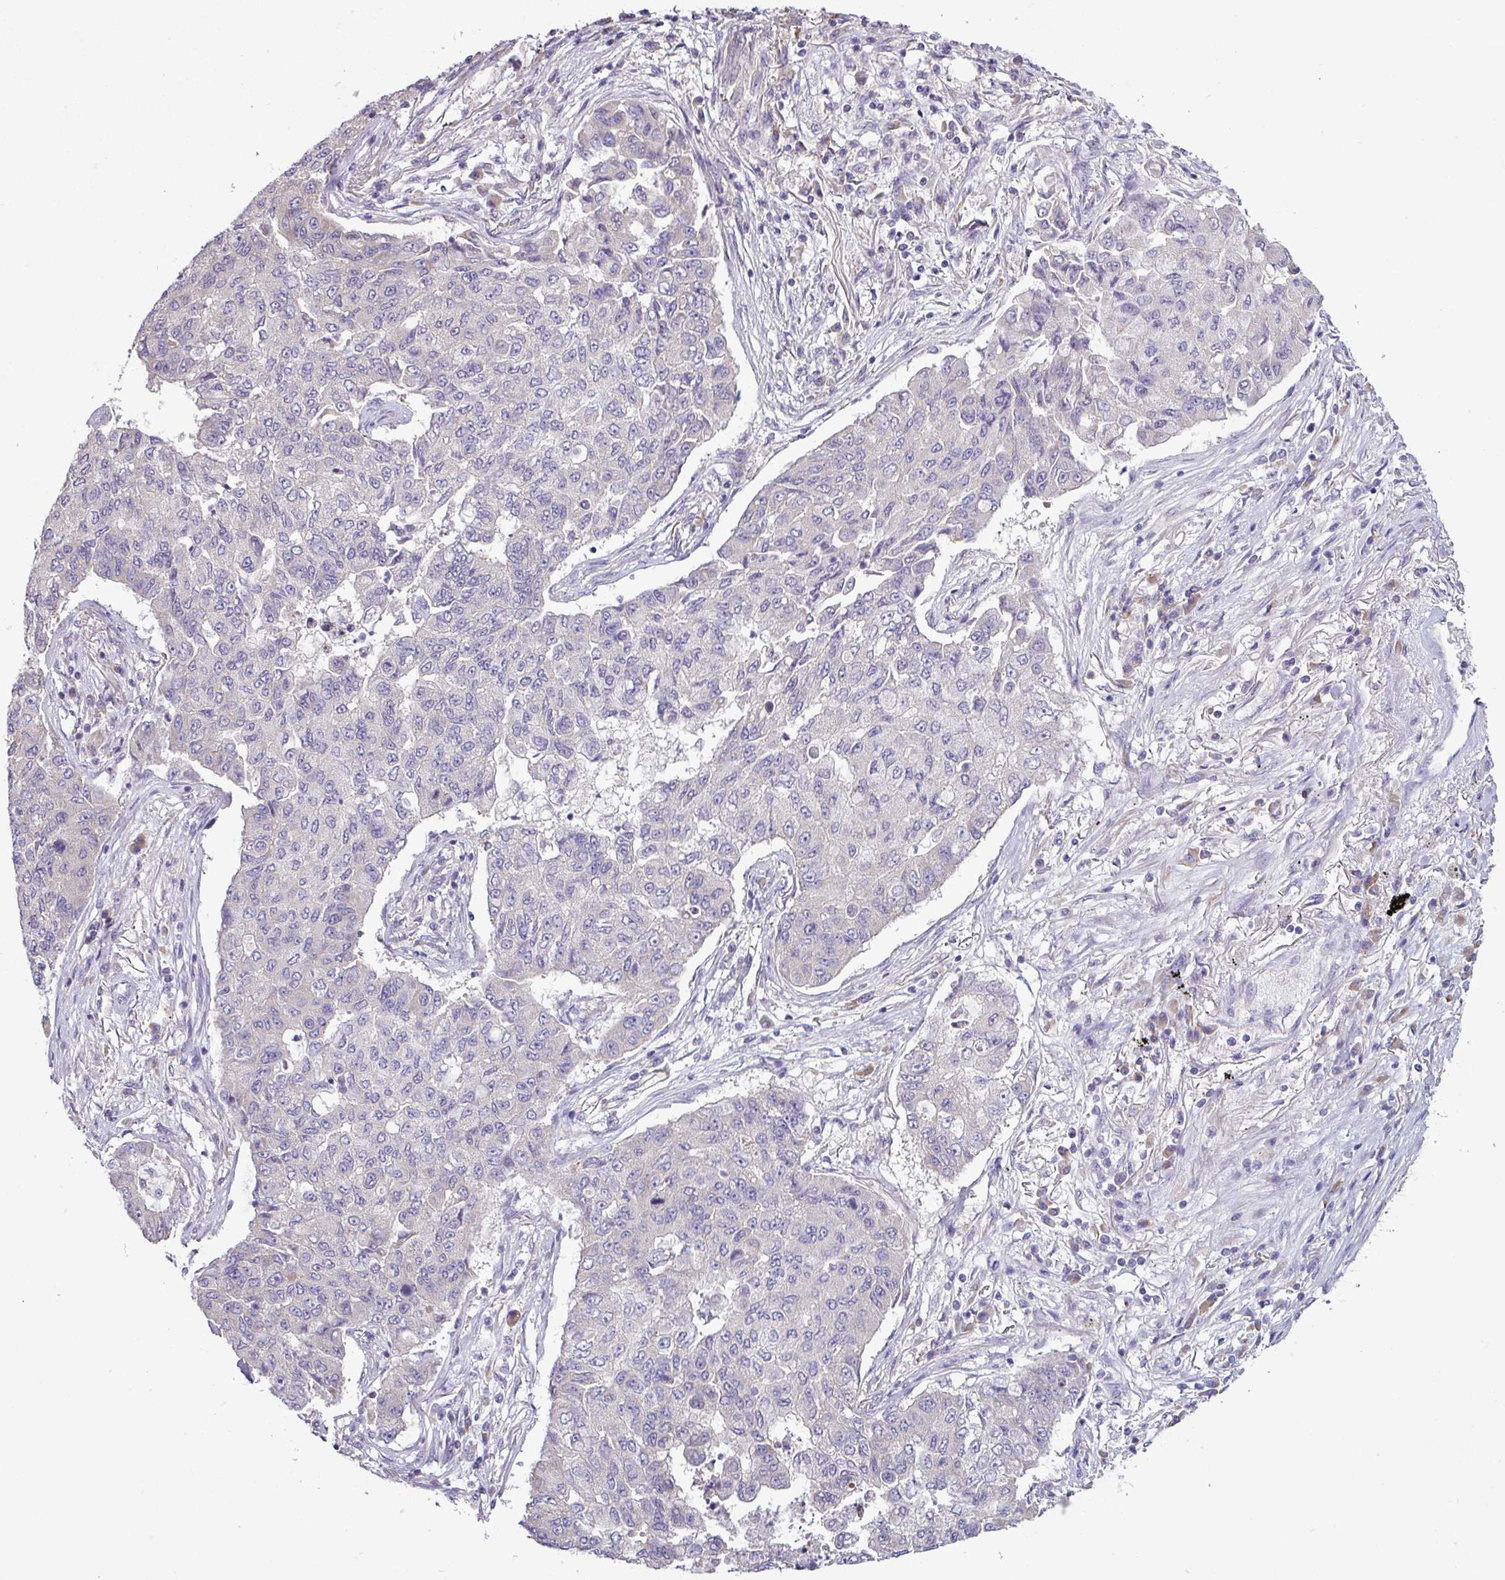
{"staining": {"intensity": "negative", "quantity": "none", "location": "none"}, "tissue": "lung cancer", "cell_type": "Tumor cells", "image_type": "cancer", "snomed": [{"axis": "morphology", "description": "Squamous cell carcinoma, NOS"}, {"axis": "topography", "description": "Lung"}], "caption": "A photomicrograph of human lung cancer (squamous cell carcinoma) is negative for staining in tumor cells.", "gene": "AGAP5", "patient": {"sex": "male", "age": 74}}